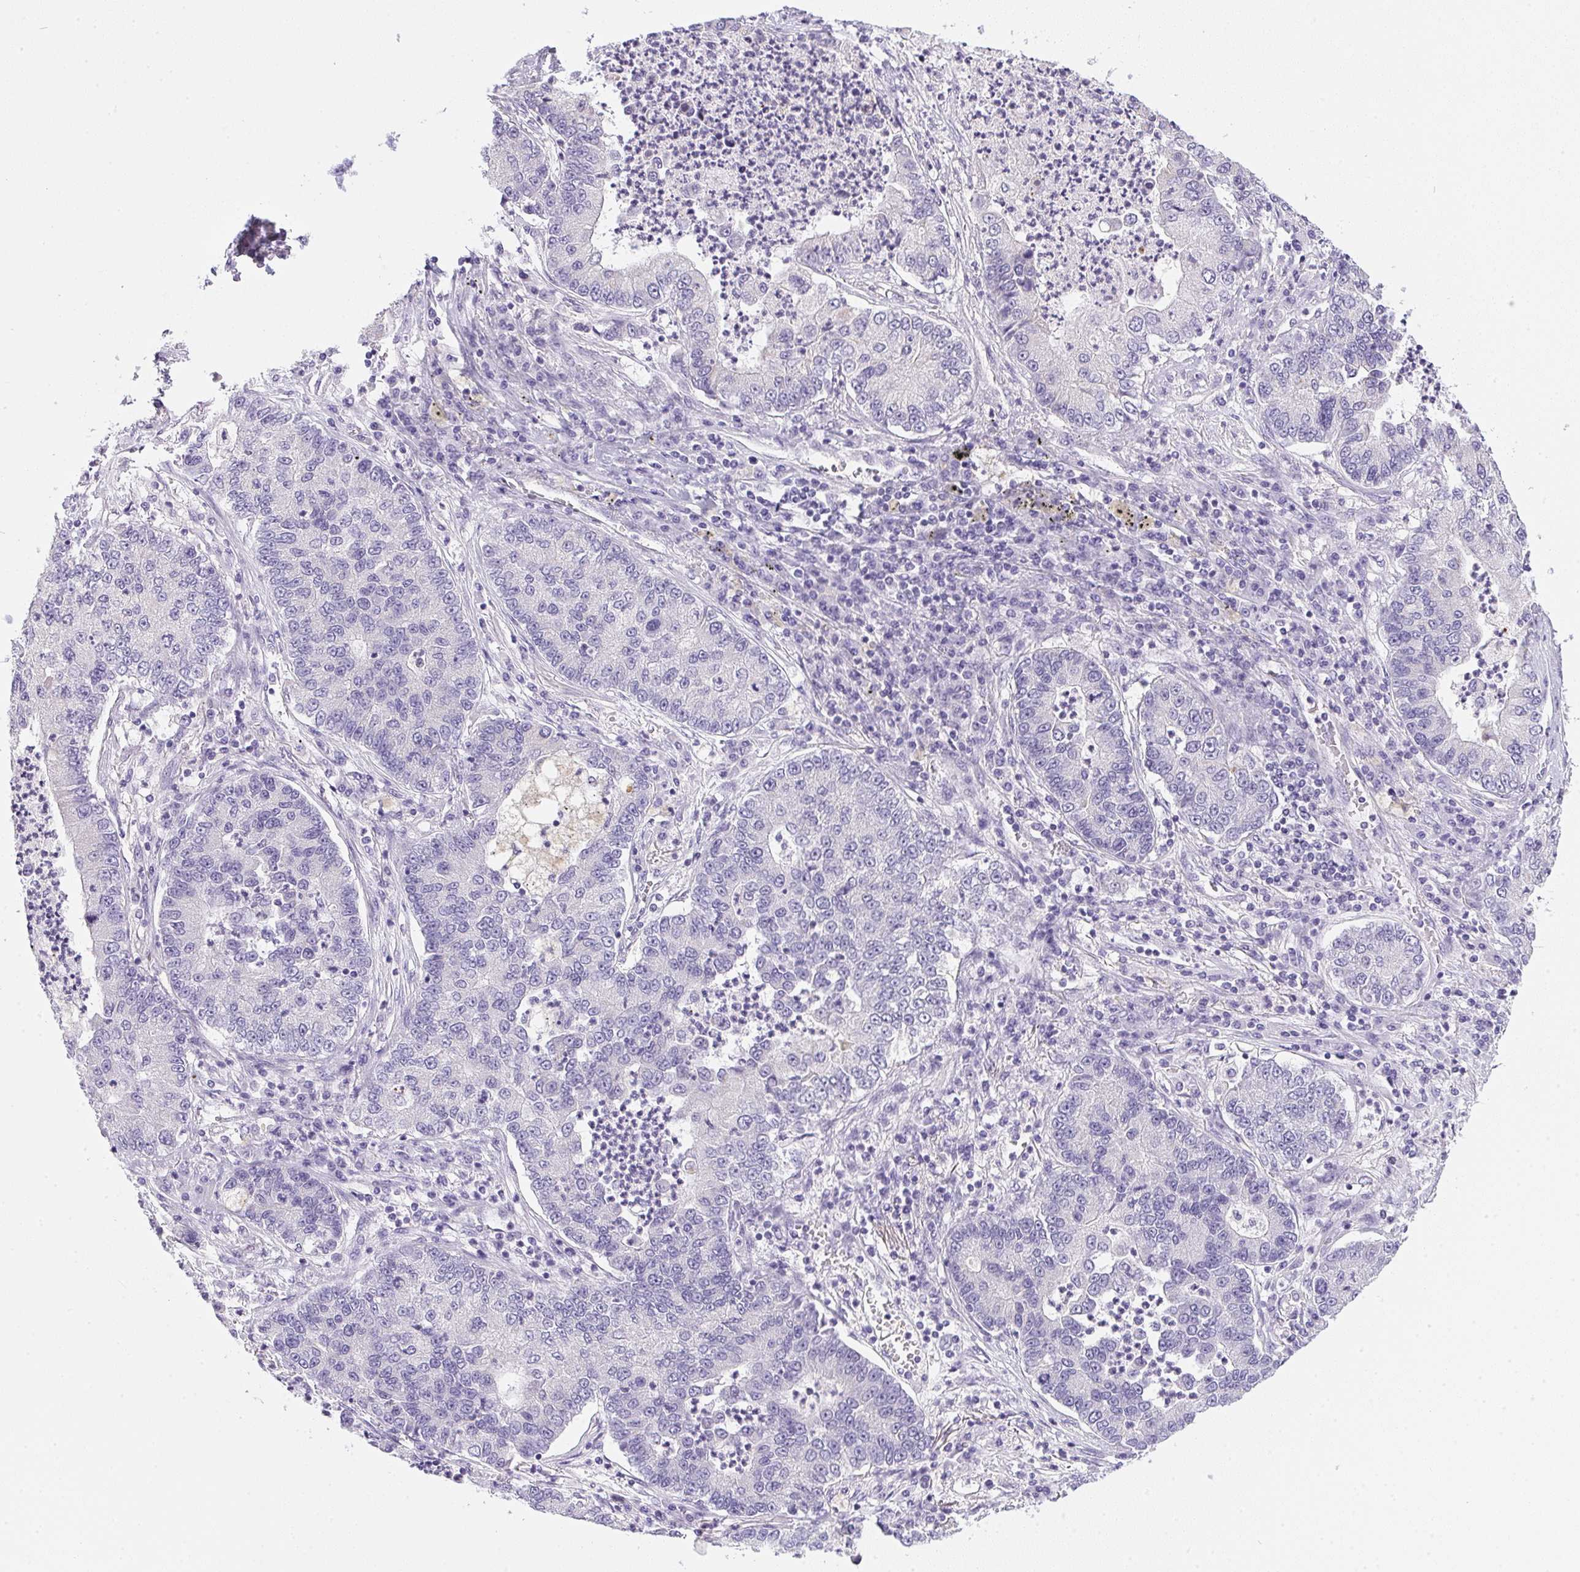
{"staining": {"intensity": "negative", "quantity": "none", "location": "none"}, "tissue": "lung cancer", "cell_type": "Tumor cells", "image_type": "cancer", "snomed": [{"axis": "morphology", "description": "Adenocarcinoma, NOS"}, {"axis": "topography", "description": "Lung"}], "caption": "DAB (3,3'-diaminobenzidine) immunohistochemical staining of human lung adenocarcinoma shows no significant expression in tumor cells.", "gene": "SLC17A7", "patient": {"sex": "female", "age": 57}}